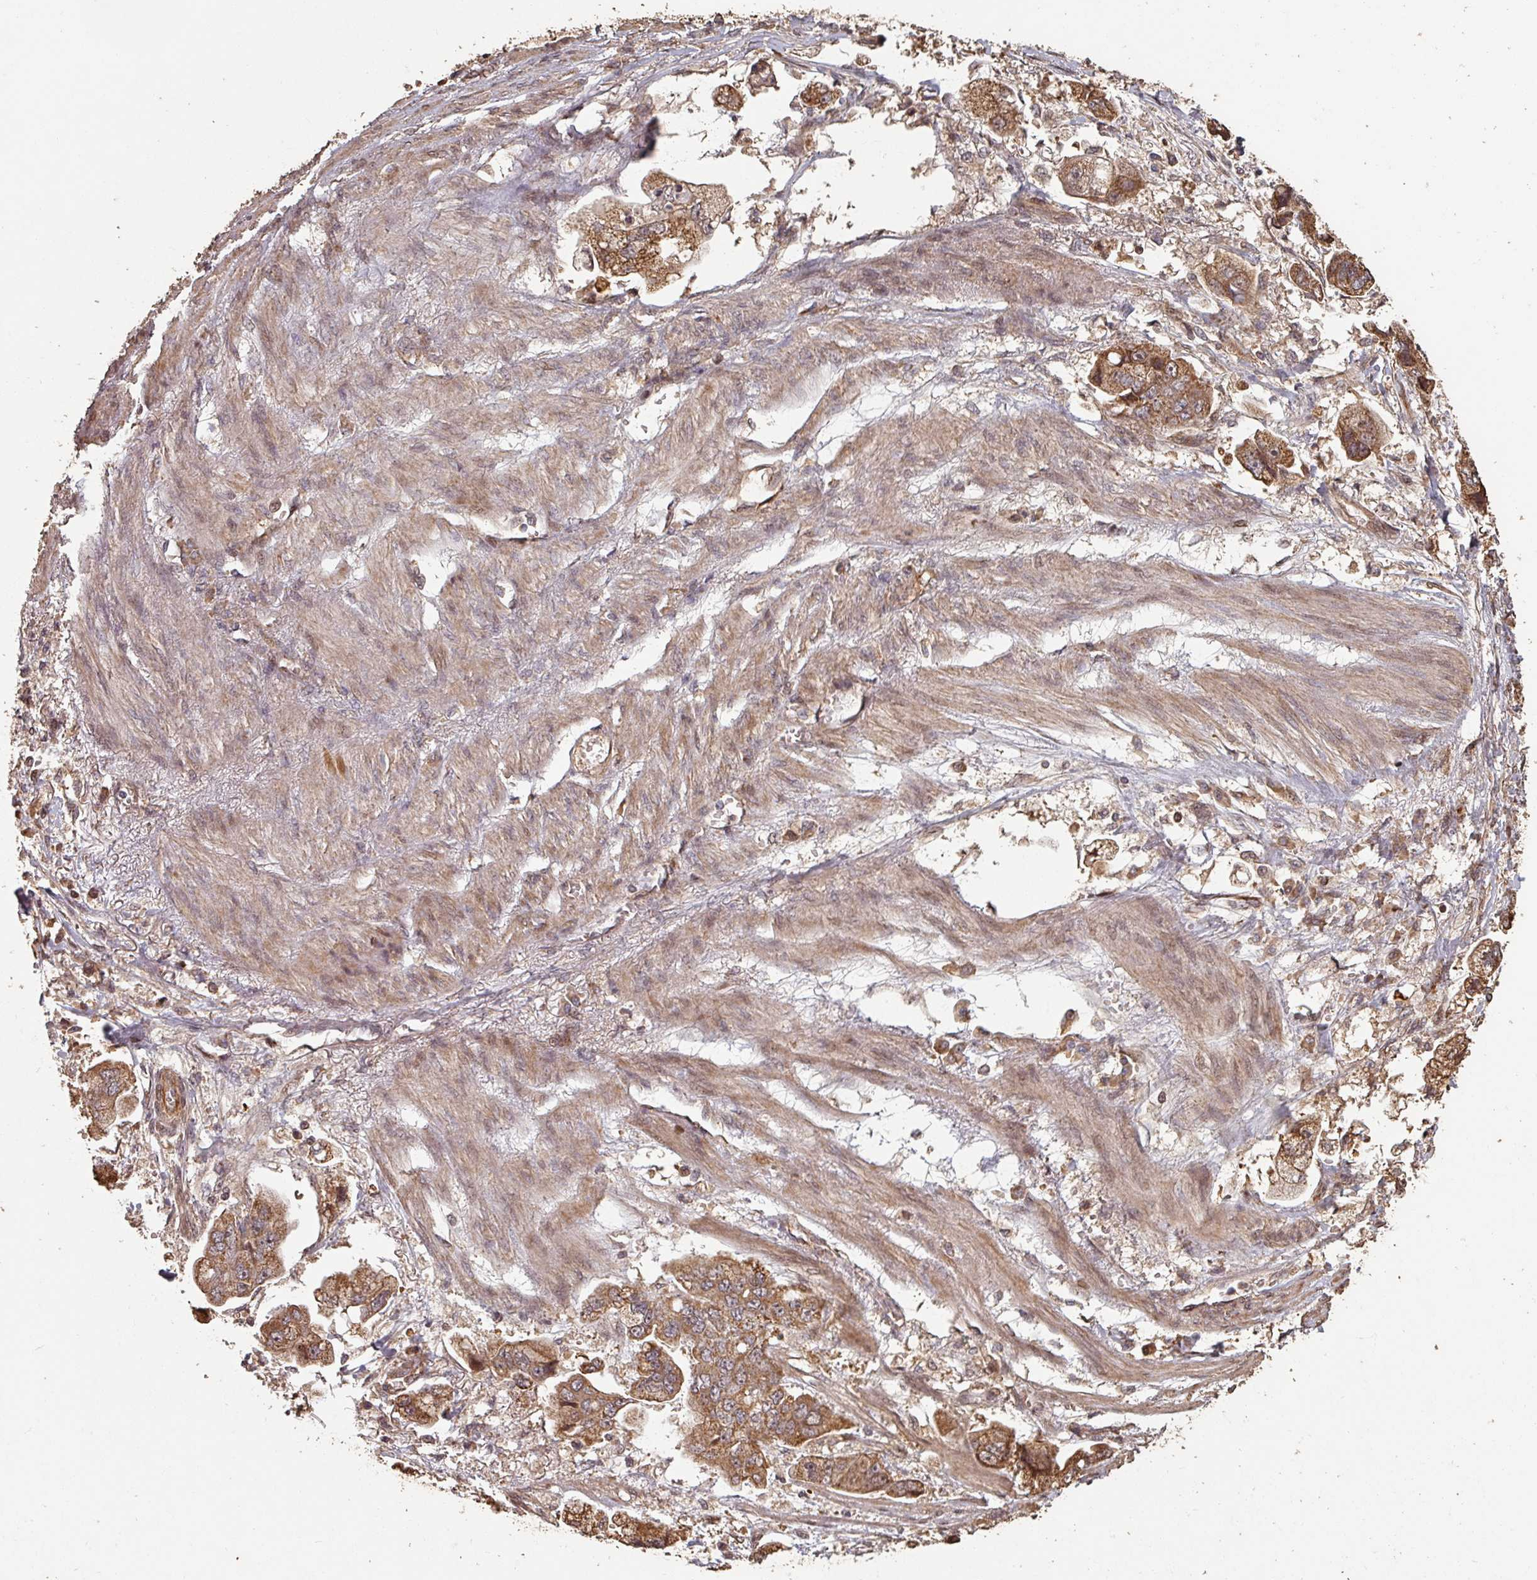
{"staining": {"intensity": "moderate", "quantity": ">75%", "location": "cytoplasmic/membranous"}, "tissue": "stomach cancer", "cell_type": "Tumor cells", "image_type": "cancer", "snomed": [{"axis": "morphology", "description": "Adenocarcinoma, NOS"}, {"axis": "topography", "description": "Stomach"}], "caption": "This is an image of immunohistochemistry (IHC) staining of stomach cancer (adenocarcinoma), which shows moderate staining in the cytoplasmic/membranous of tumor cells.", "gene": "EID1", "patient": {"sex": "male", "age": 62}}